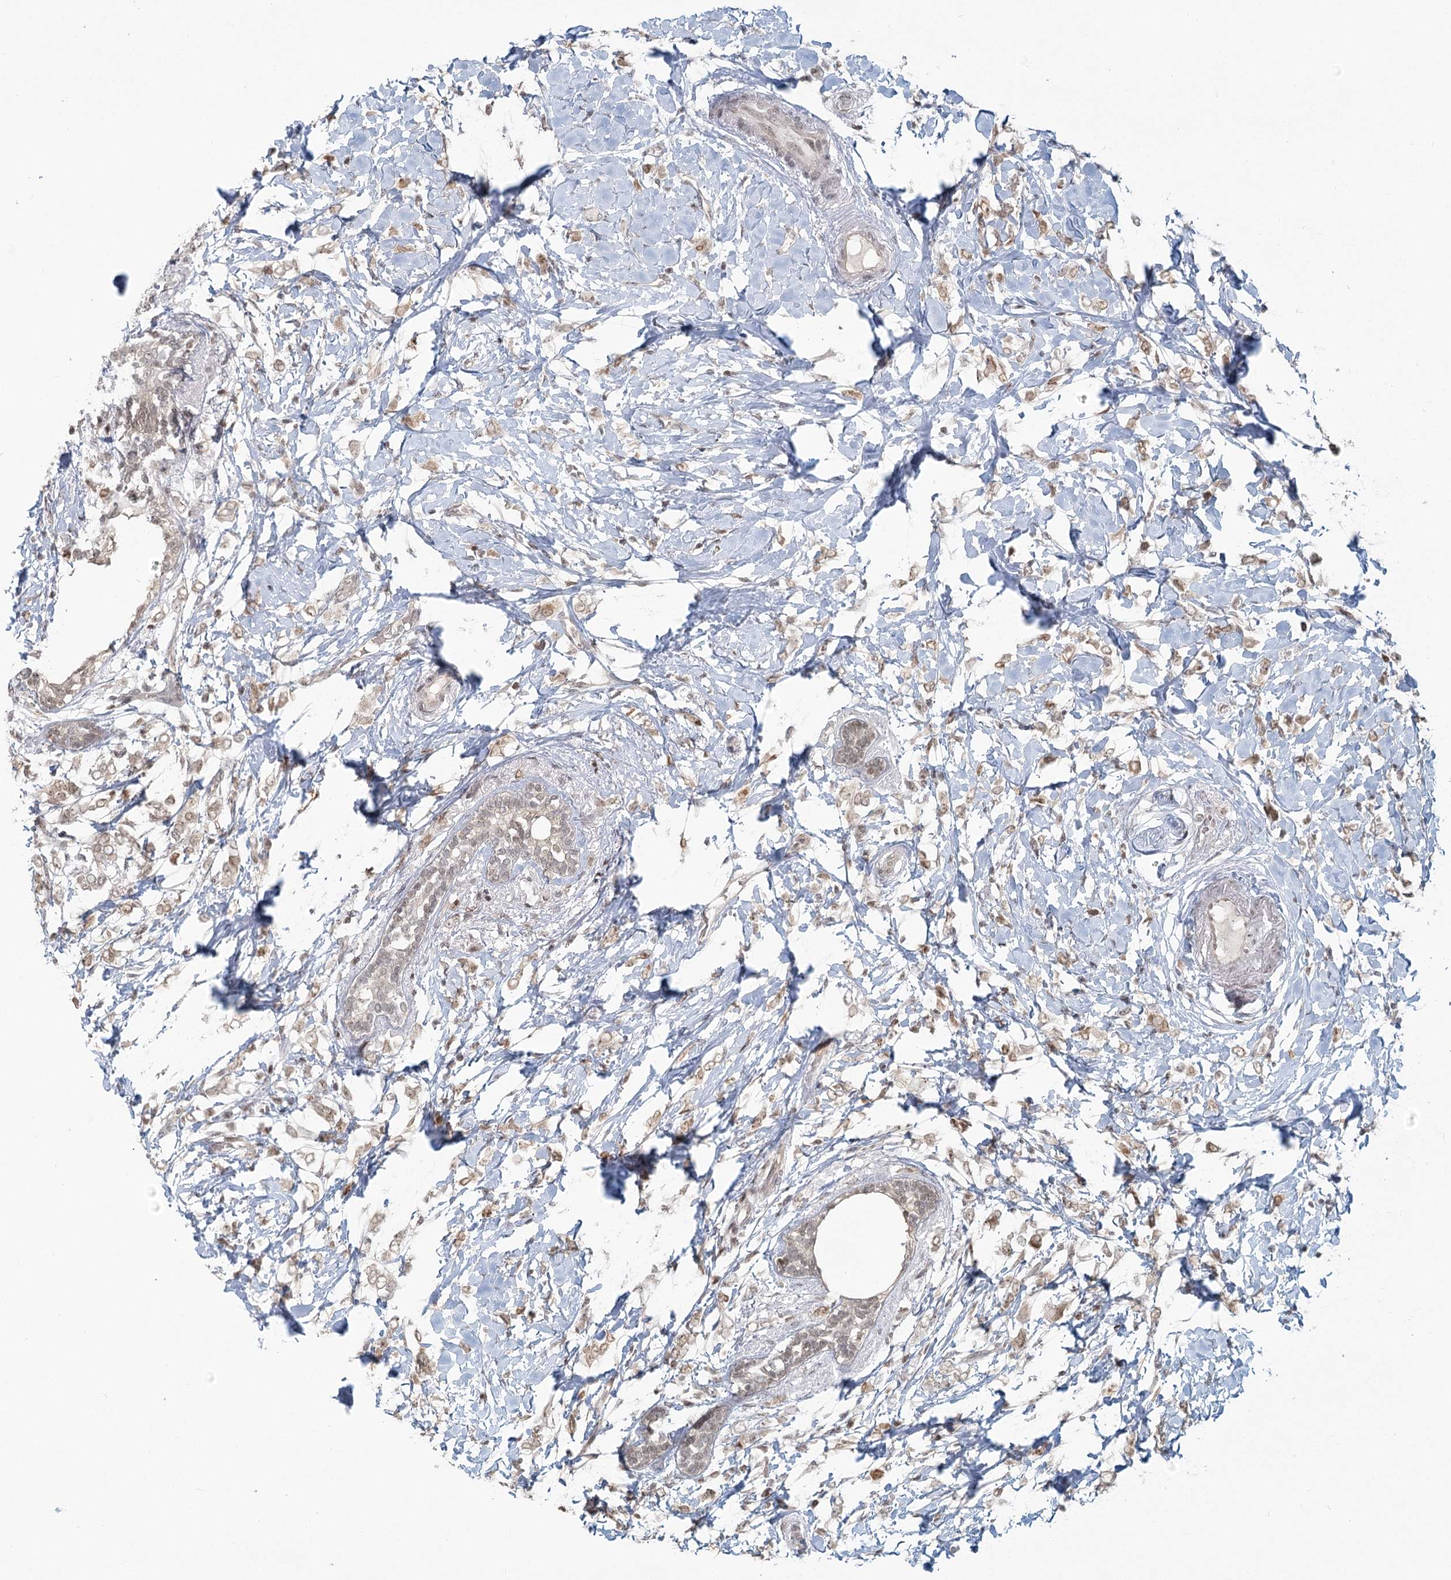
{"staining": {"intensity": "weak", "quantity": ">75%", "location": "nuclear"}, "tissue": "breast cancer", "cell_type": "Tumor cells", "image_type": "cancer", "snomed": [{"axis": "morphology", "description": "Normal tissue, NOS"}, {"axis": "morphology", "description": "Lobular carcinoma"}, {"axis": "topography", "description": "Breast"}], "caption": "About >75% of tumor cells in human breast lobular carcinoma show weak nuclear protein staining as visualized by brown immunohistochemical staining.", "gene": "R3HCC1L", "patient": {"sex": "female", "age": 47}}